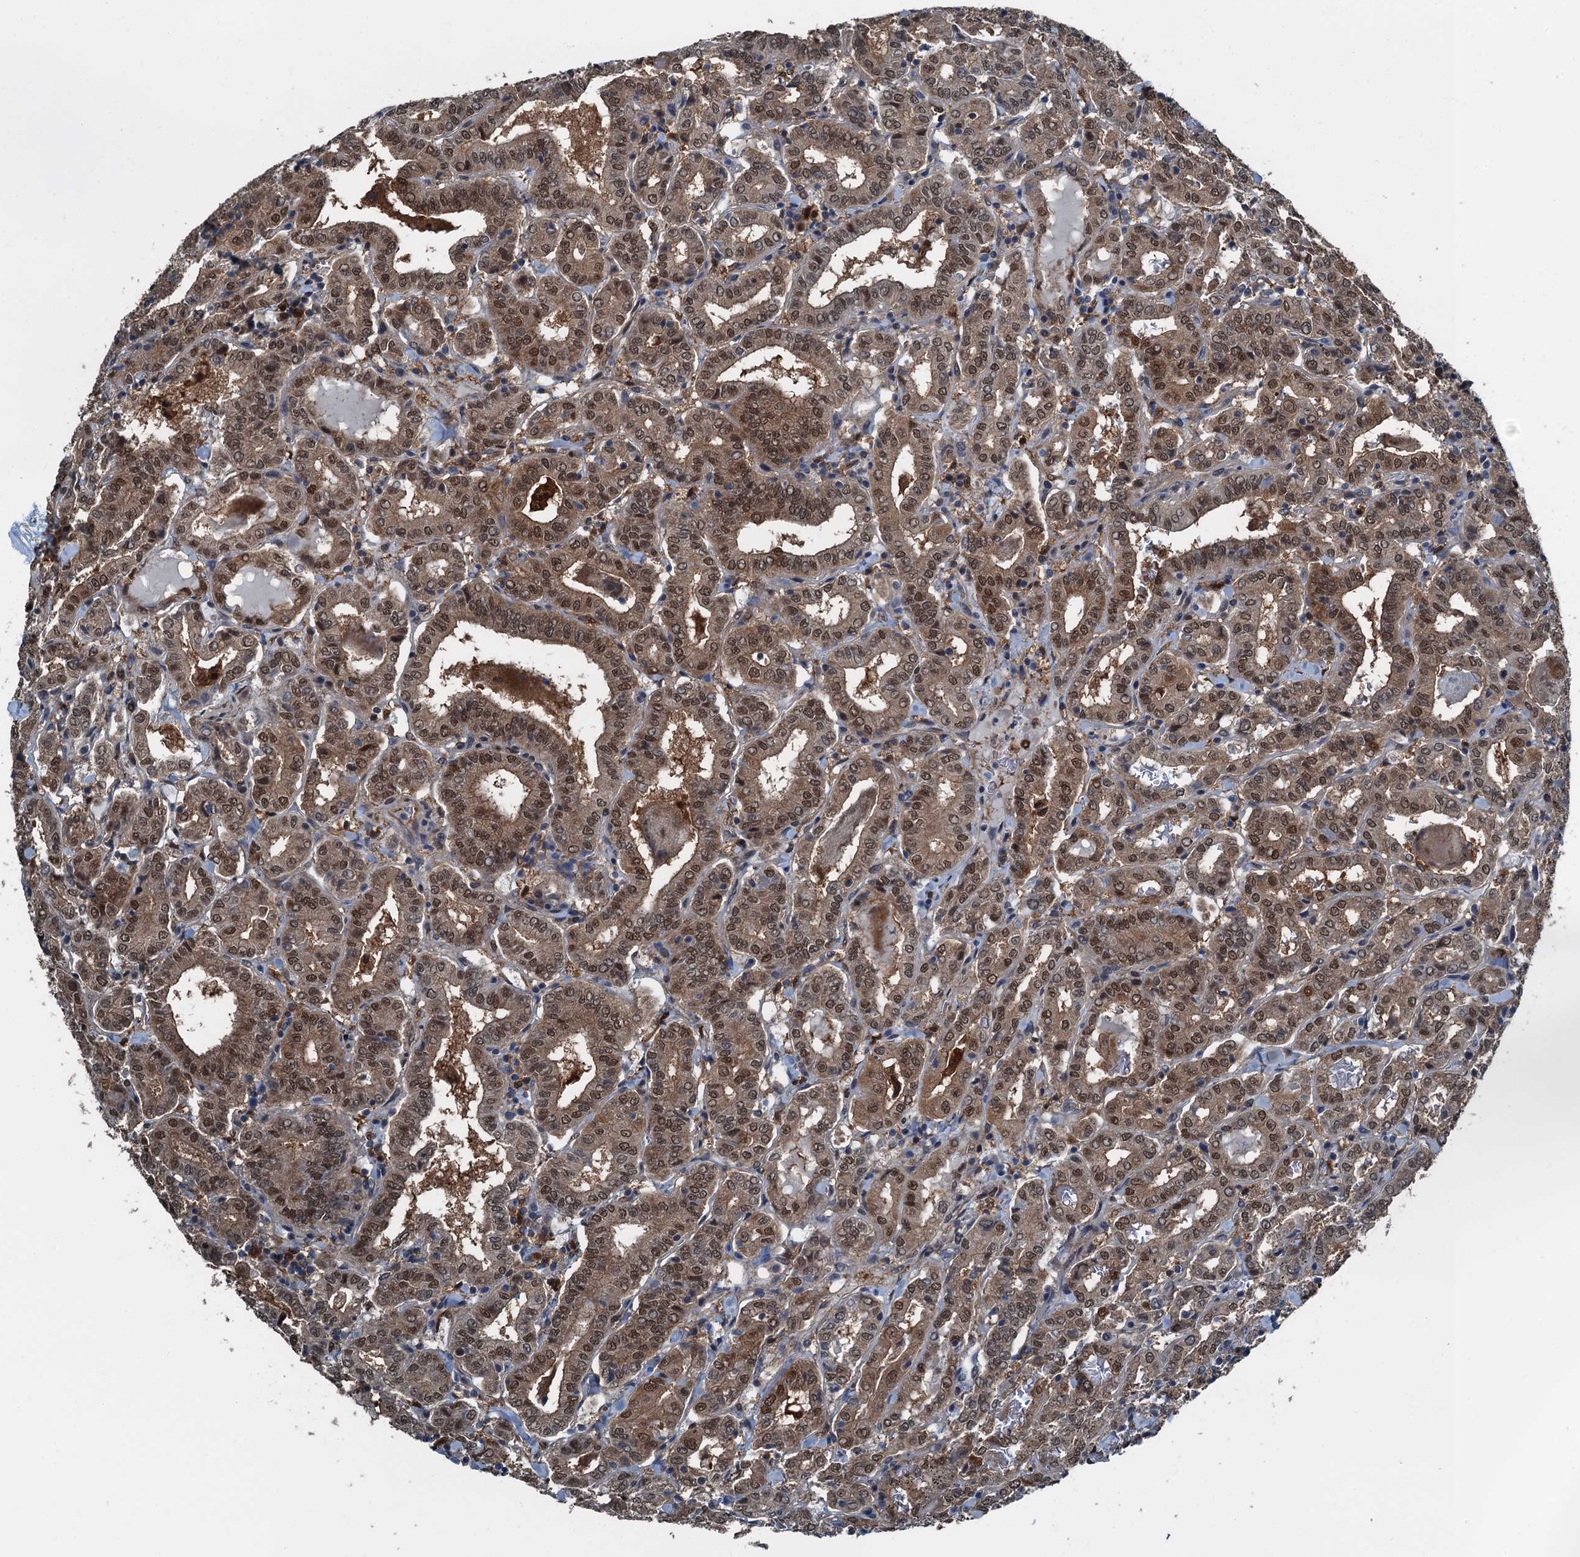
{"staining": {"intensity": "moderate", "quantity": ">75%", "location": "cytoplasmic/membranous,nuclear"}, "tissue": "thyroid cancer", "cell_type": "Tumor cells", "image_type": "cancer", "snomed": [{"axis": "morphology", "description": "Papillary adenocarcinoma, NOS"}, {"axis": "topography", "description": "Thyroid gland"}], "caption": "Immunohistochemistry (IHC) image of thyroid papillary adenocarcinoma stained for a protein (brown), which shows medium levels of moderate cytoplasmic/membranous and nuclear expression in about >75% of tumor cells.", "gene": "RNH1", "patient": {"sex": "female", "age": 72}}